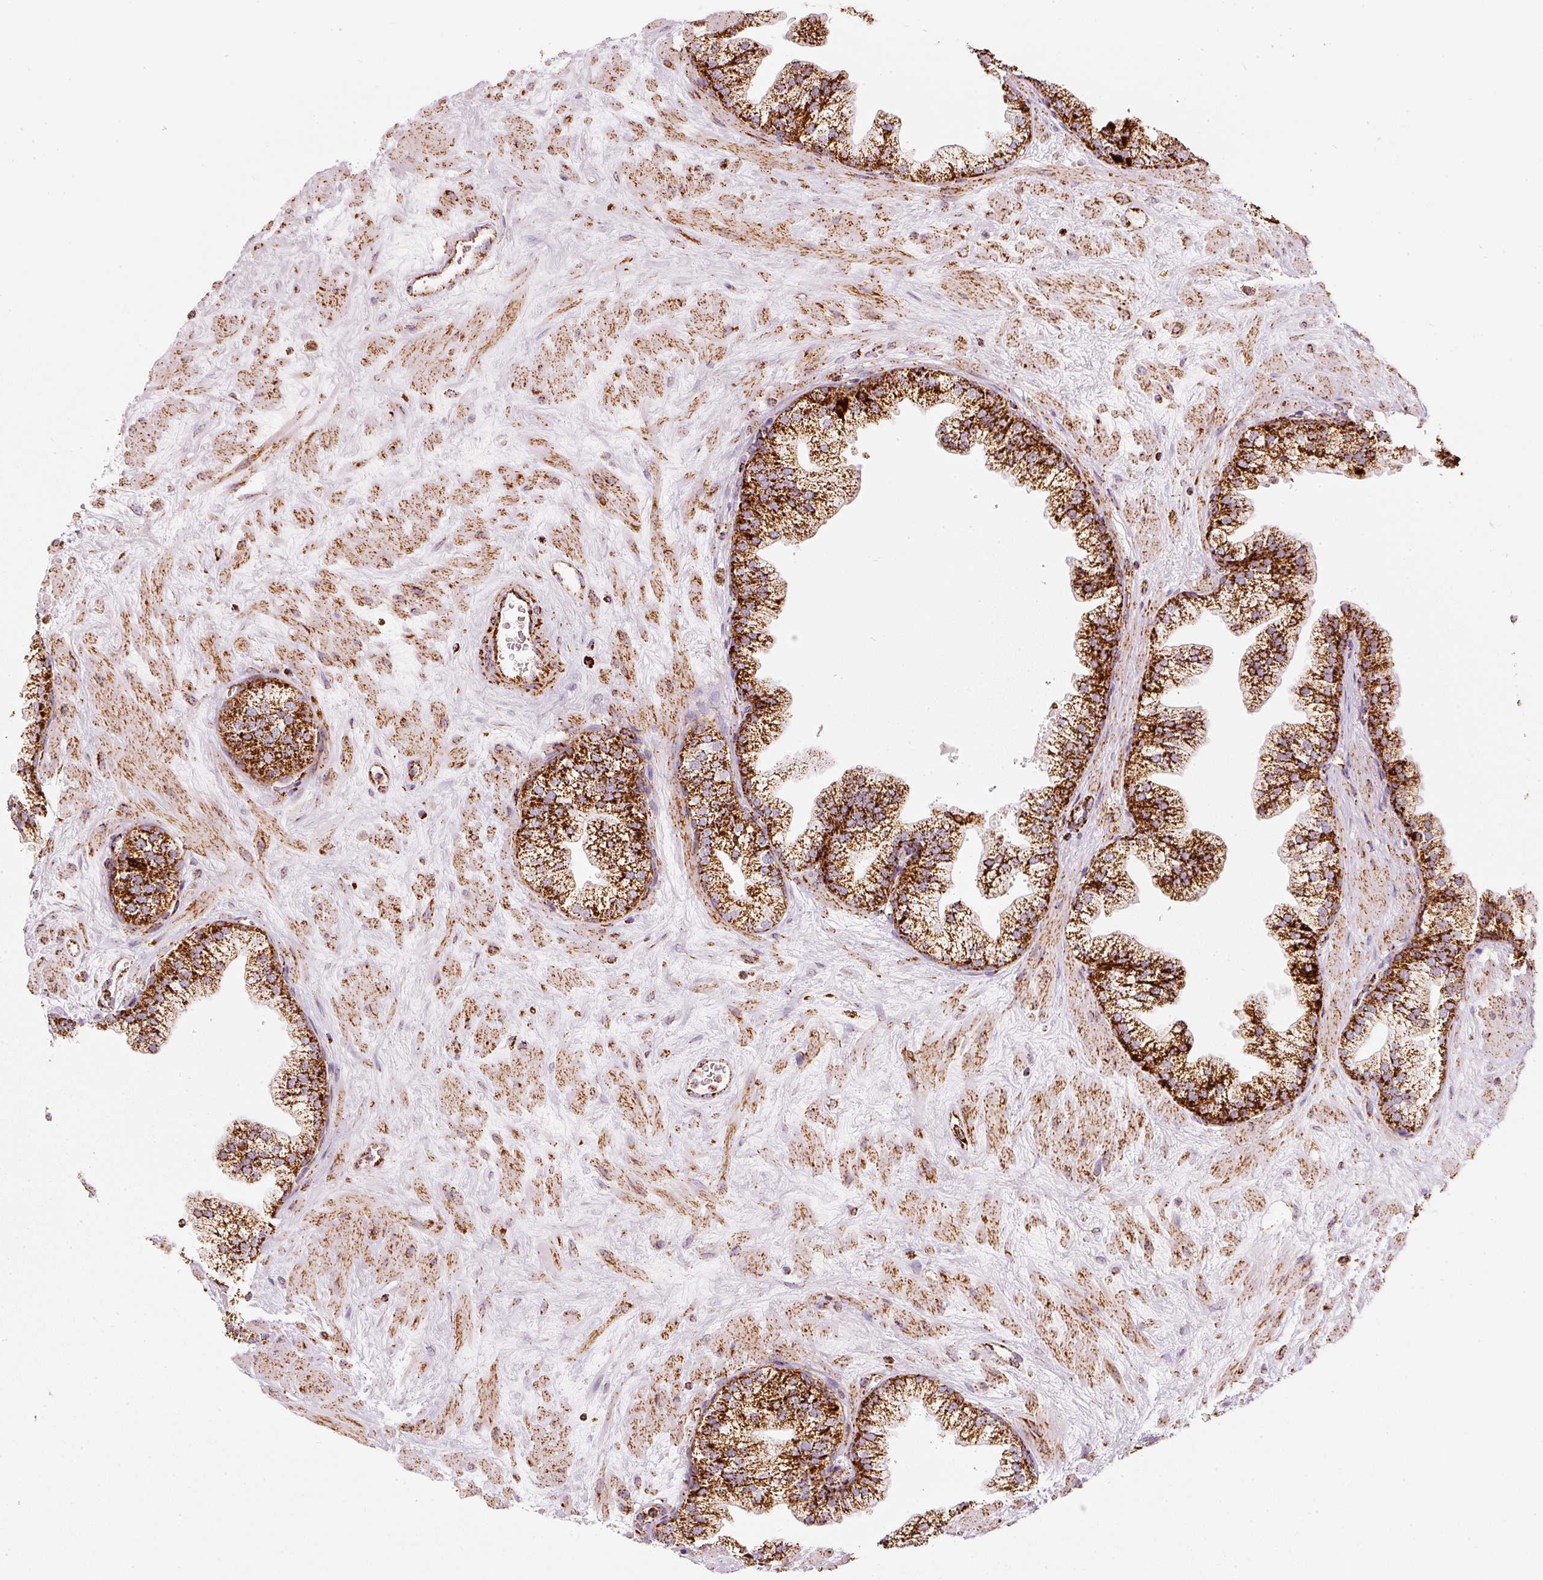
{"staining": {"intensity": "strong", "quantity": ">75%", "location": "cytoplasmic/membranous"}, "tissue": "prostate", "cell_type": "Glandular cells", "image_type": "normal", "snomed": [{"axis": "morphology", "description": "Normal tissue, NOS"}, {"axis": "topography", "description": "Prostate"}, {"axis": "topography", "description": "Peripheral nerve tissue"}], "caption": "Approximately >75% of glandular cells in normal prostate show strong cytoplasmic/membranous protein expression as visualized by brown immunohistochemical staining.", "gene": "MT", "patient": {"sex": "male", "age": 61}}